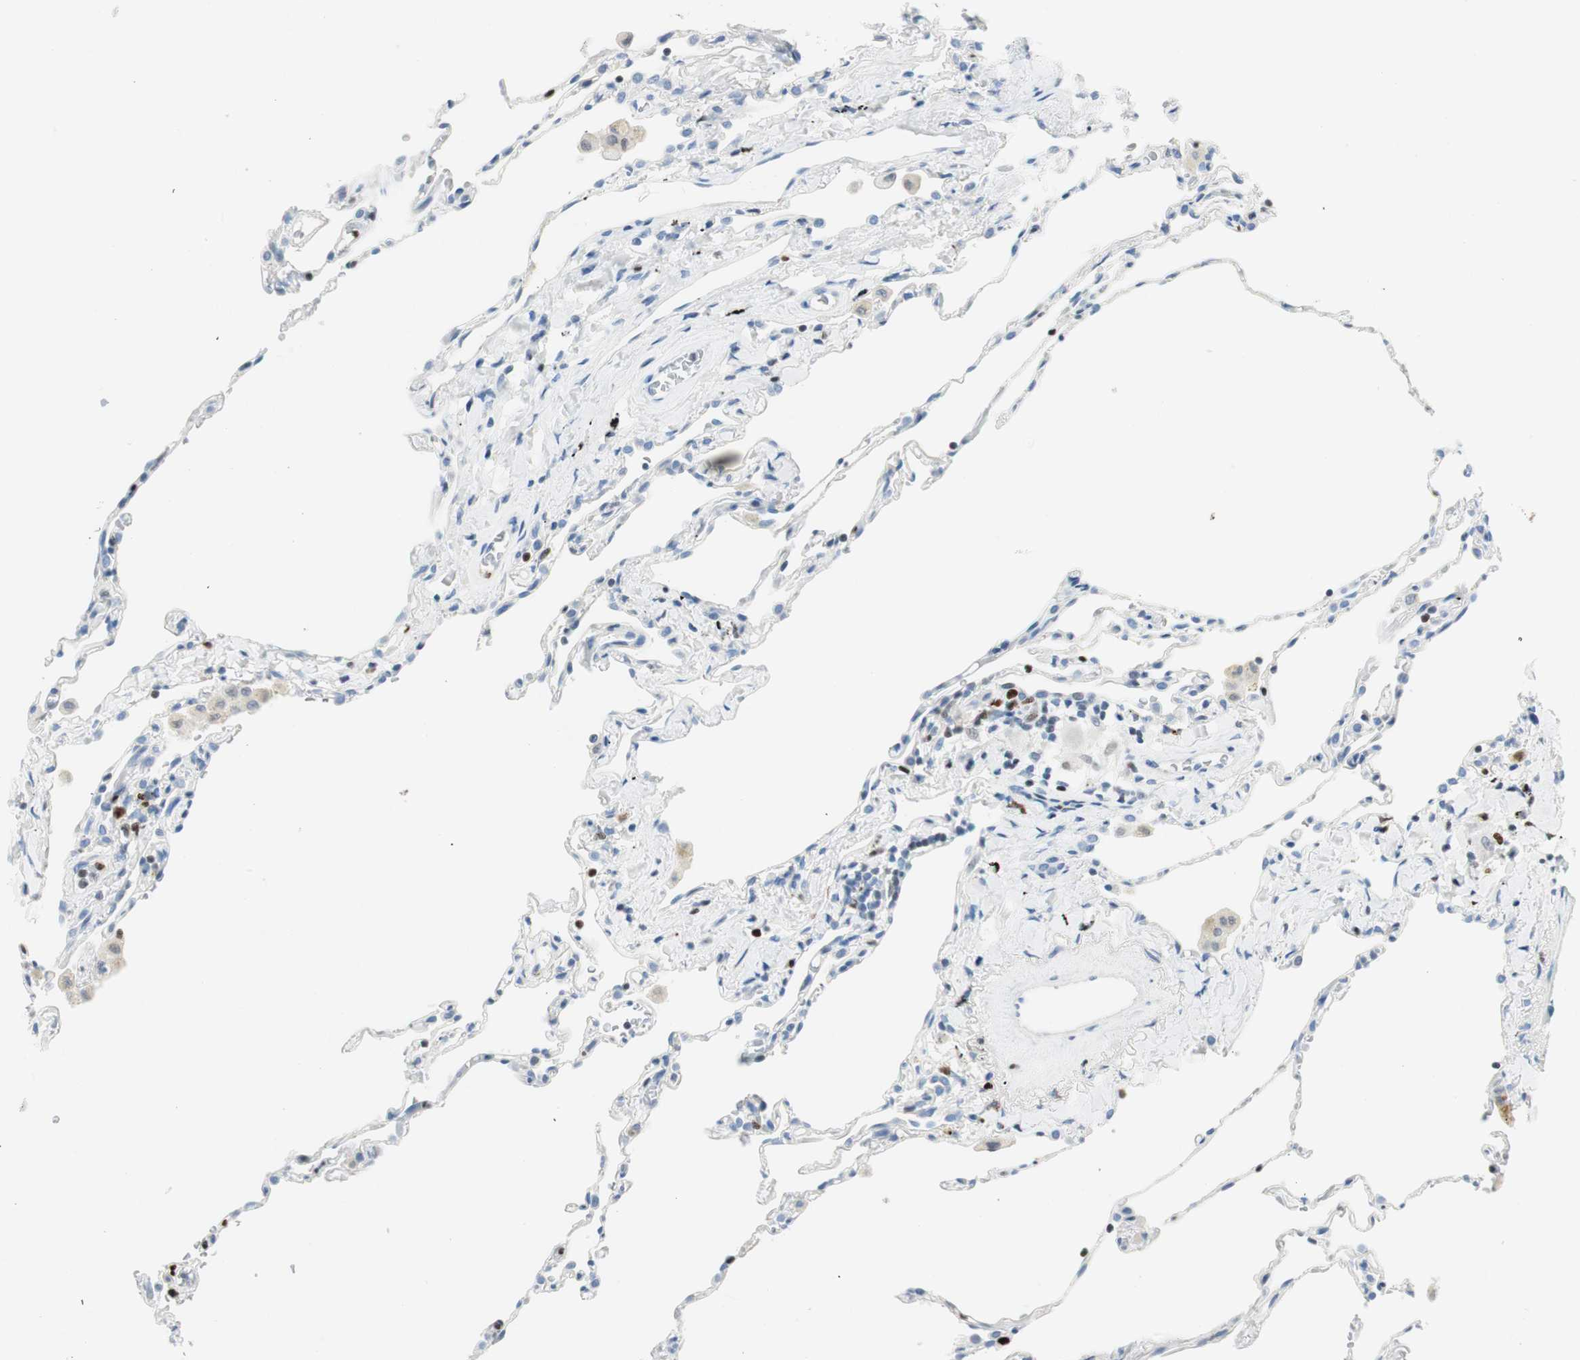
{"staining": {"intensity": "negative", "quantity": "none", "location": "none"}, "tissue": "lung", "cell_type": "Alveolar cells", "image_type": "normal", "snomed": [{"axis": "morphology", "description": "Normal tissue, NOS"}, {"axis": "topography", "description": "Lung"}], "caption": "This is a photomicrograph of immunohistochemistry staining of unremarkable lung, which shows no expression in alveolar cells. (DAB immunohistochemistry (IHC) with hematoxylin counter stain).", "gene": "EZH2", "patient": {"sex": "male", "age": 59}}